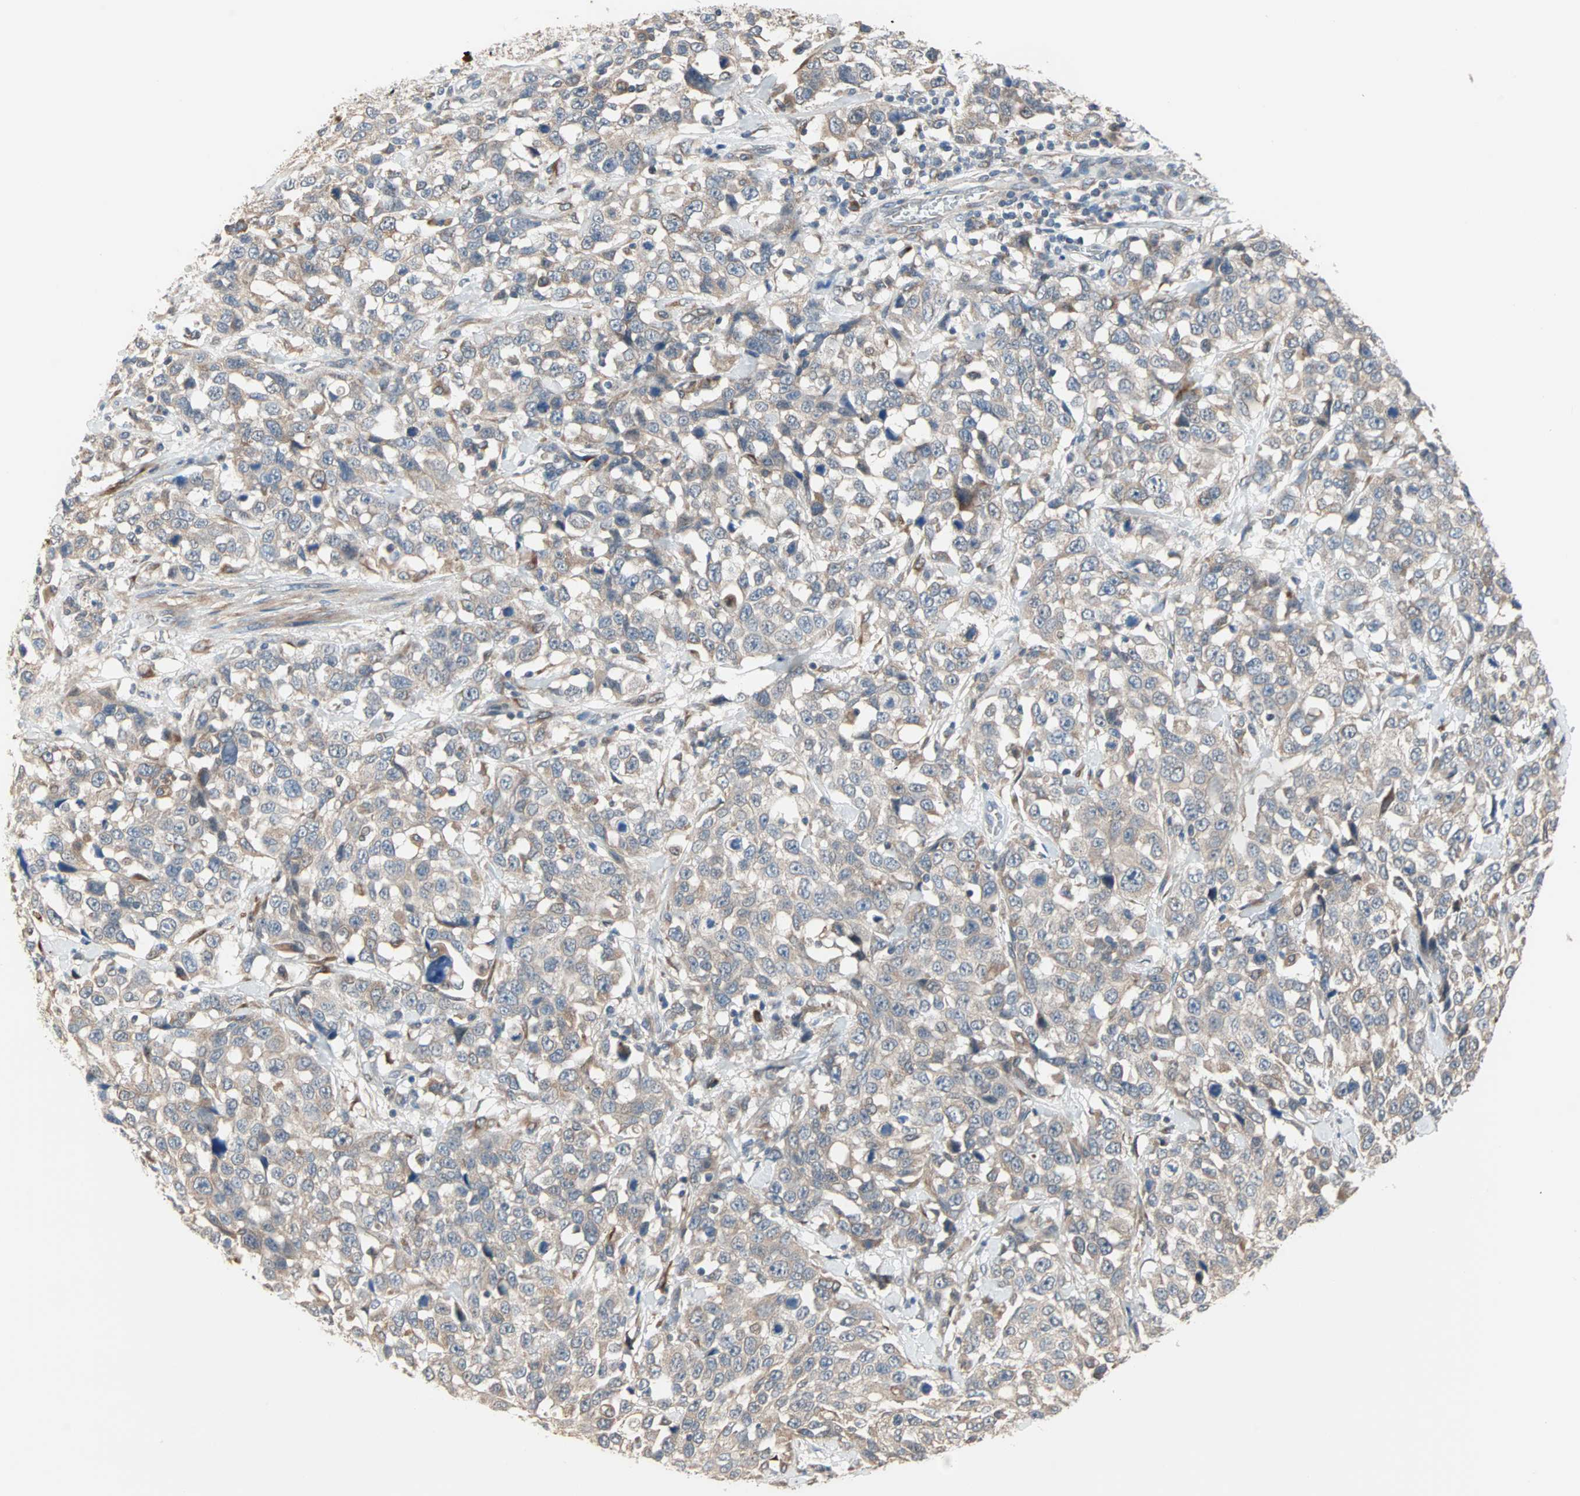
{"staining": {"intensity": "weak", "quantity": "25%-75%", "location": "cytoplasmic/membranous"}, "tissue": "stomach cancer", "cell_type": "Tumor cells", "image_type": "cancer", "snomed": [{"axis": "morphology", "description": "Normal tissue, NOS"}, {"axis": "morphology", "description": "Adenocarcinoma, NOS"}, {"axis": "topography", "description": "Stomach"}], "caption": "Weak cytoplasmic/membranous staining for a protein is present in approximately 25%-75% of tumor cells of stomach cancer using immunohistochemistry (IHC).", "gene": "SAR1A", "patient": {"sex": "male", "age": 48}}